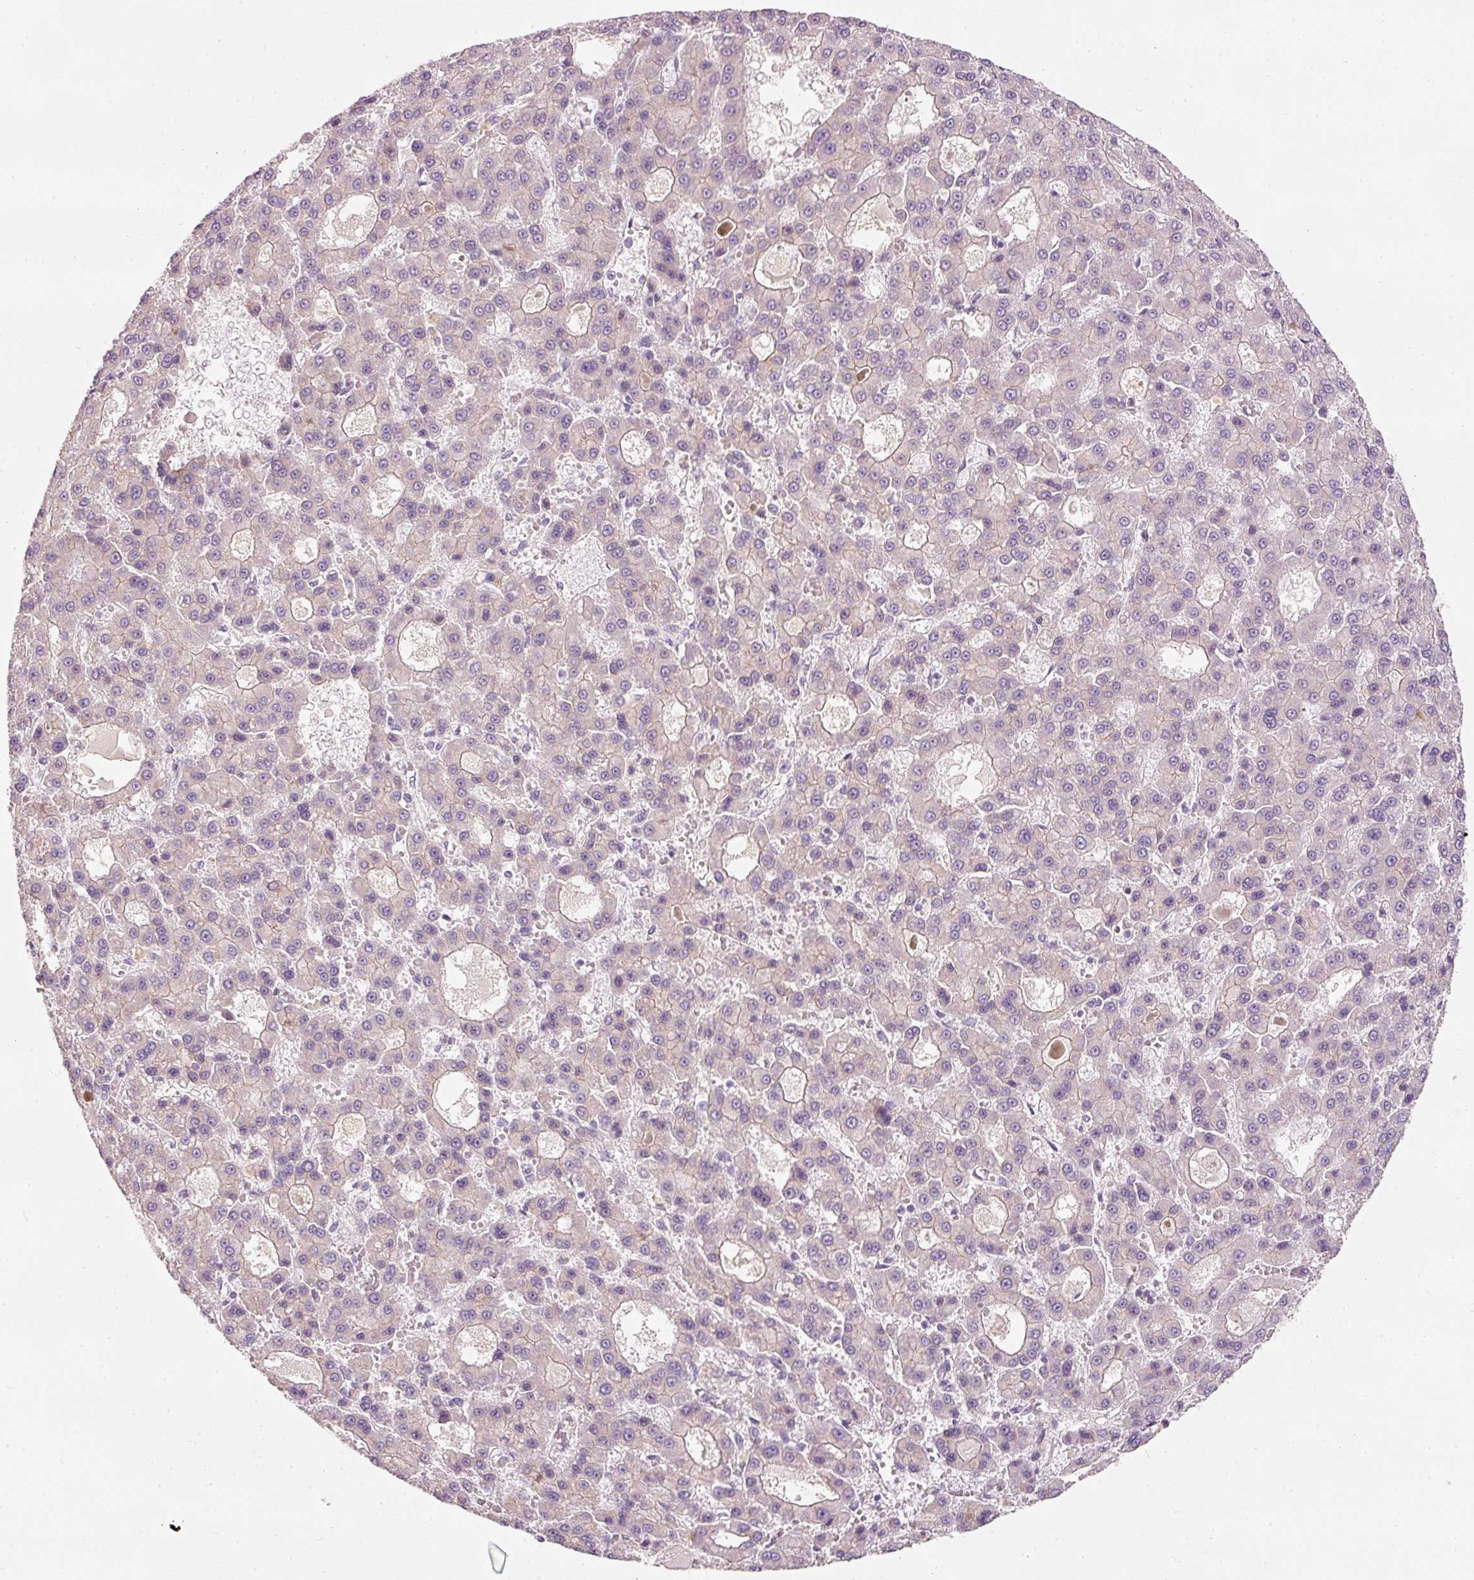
{"staining": {"intensity": "negative", "quantity": "none", "location": "none"}, "tissue": "liver cancer", "cell_type": "Tumor cells", "image_type": "cancer", "snomed": [{"axis": "morphology", "description": "Carcinoma, Hepatocellular, NOS"}, {"axis": "topography", "description": "Liver"}], "caption": "IHC of hepatocellular carcinoma (liver) demonstrates no staining in tumor cells.", "gene": "OSR2", "patient": {"sex": "male", "age": 70}}